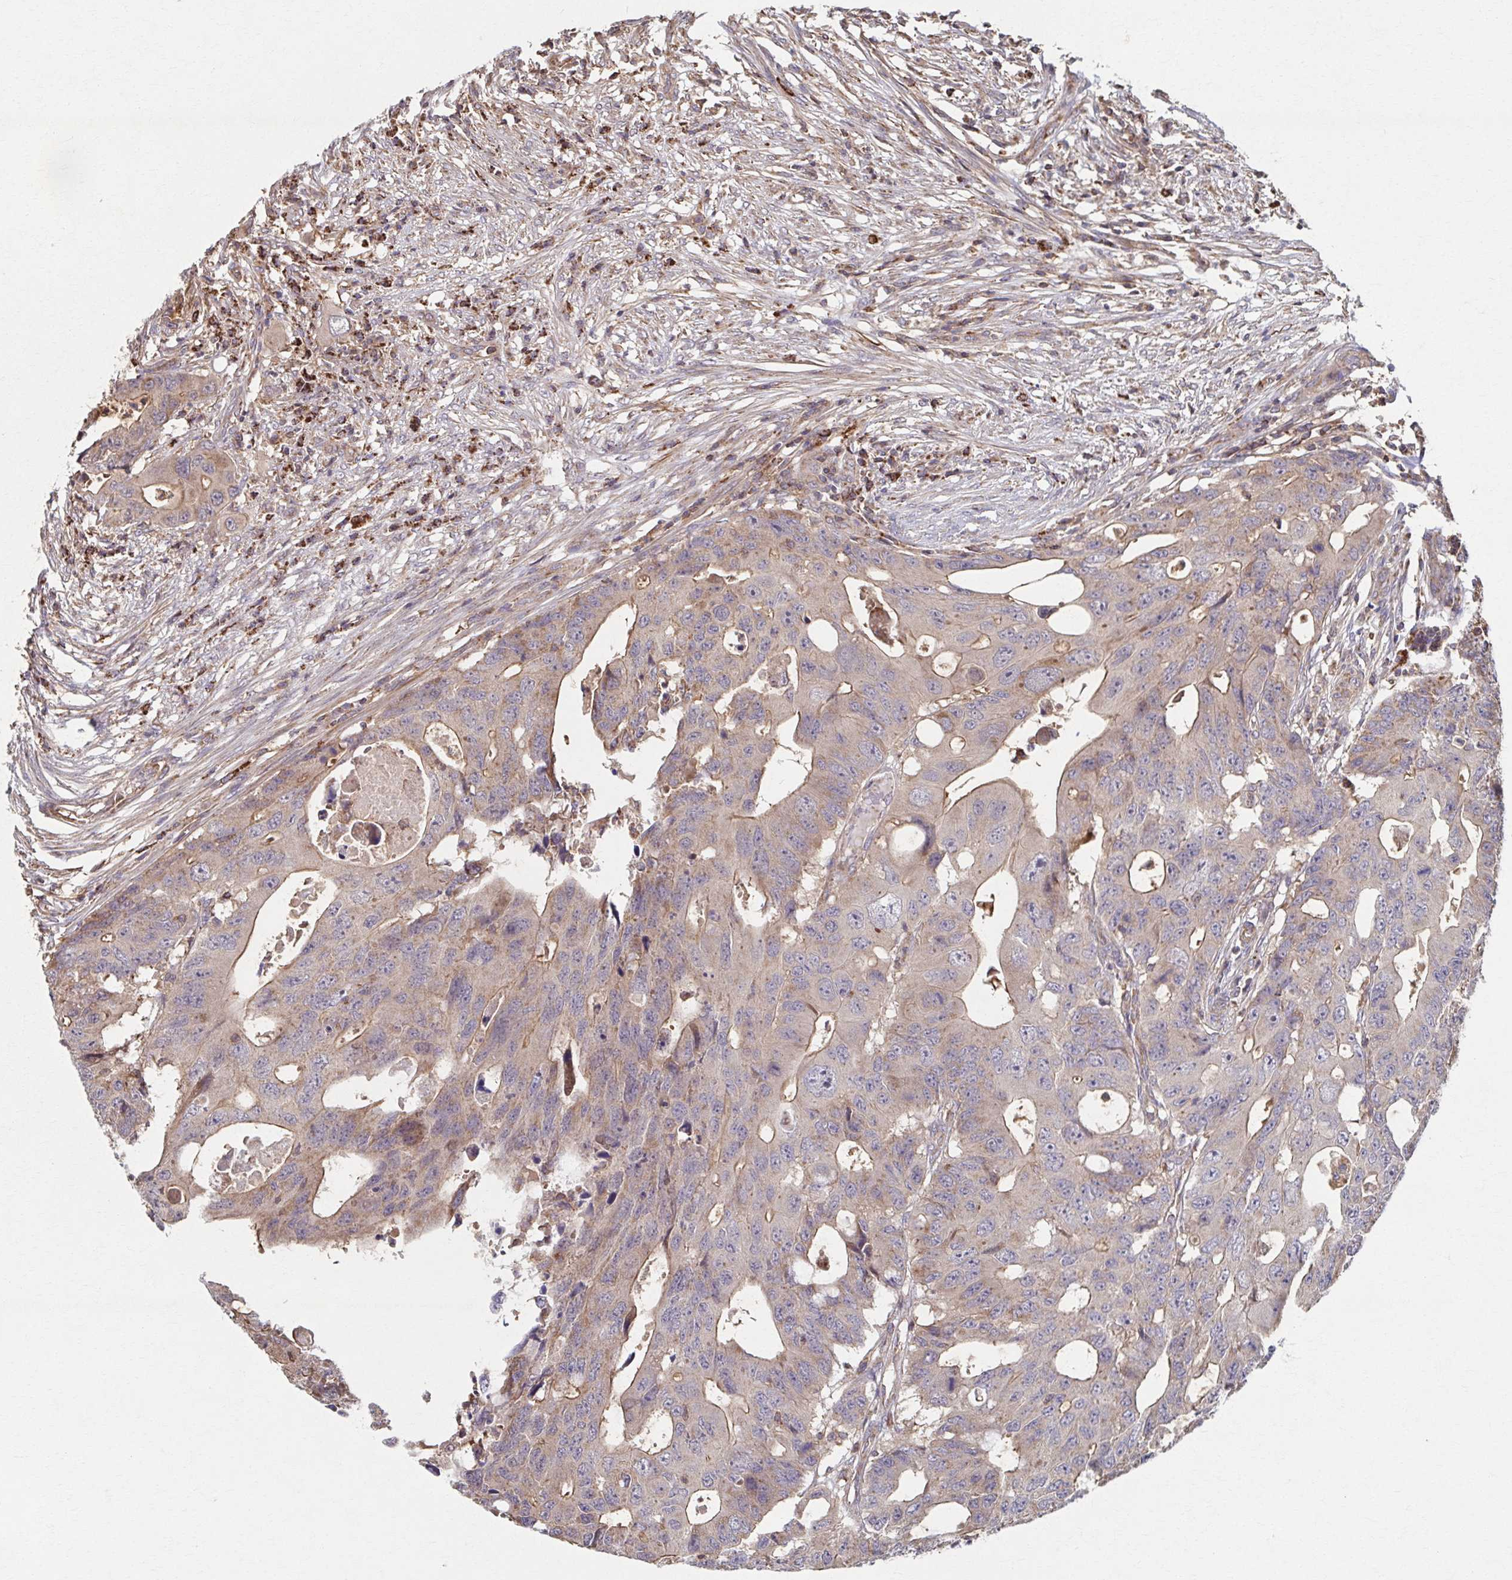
{"staining": {"intensity": "moderate", "quantity": ">75%", "location": "cytoplasmic/membranous"}, "tissue": "colorectal cancer", "cell_type": "Tumor cells", "image_type": "cancer", "snomed": [{"axis": "morphology", "description": "Adenocarcinoma, NOS"}, {"axis": "topography", "description": "Colon"}], "caption": "Immunohistochemistry of human colorectal cancer exhibits medium levels of moderate cytoplasmic/membranous expression in approximately >75% of tumor cells.", "gene": "KLHL34", "patient": {"sex": "male", "age": 71}}